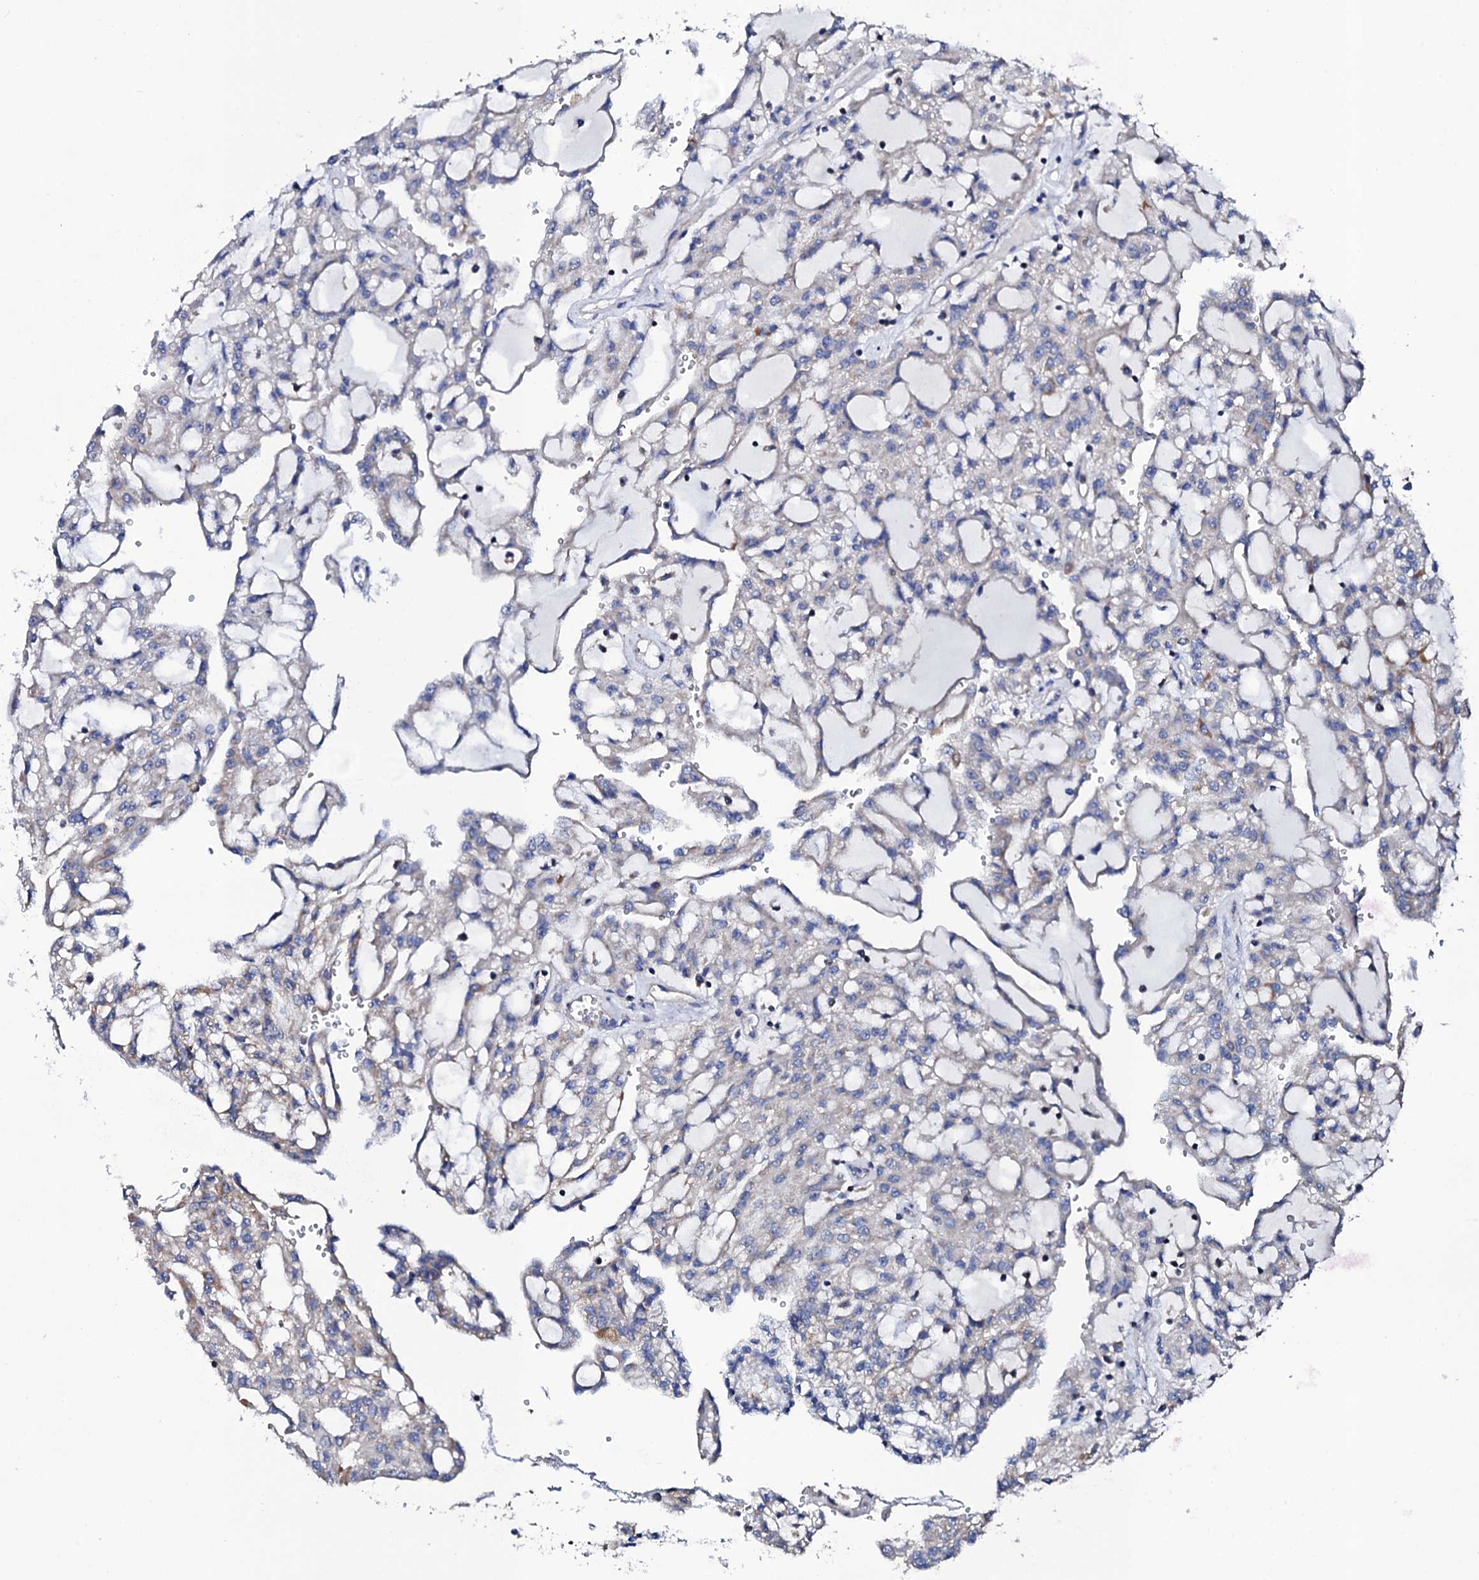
{"staining": {"intensity": "moderate", "quantity": "<25%", "location": "cytoplasmic/membranous"}, "tissue": "renal cancer", "cell_type": "Tumor cells", "image_type": "cancer", "snomed": [{"axis": "morphology", "description": "Adenocarcinoma, NOS"}, {"axis": "topography", "description": "Kidney"}], "caption": "Moderate cytoplasmic/membranous positivity for a protein is present in about <25% of tumor cells of renal adenocarcinoma using IHC.", "gene": "TCAF2", "patient": {"sex": "male", "age": 63}}